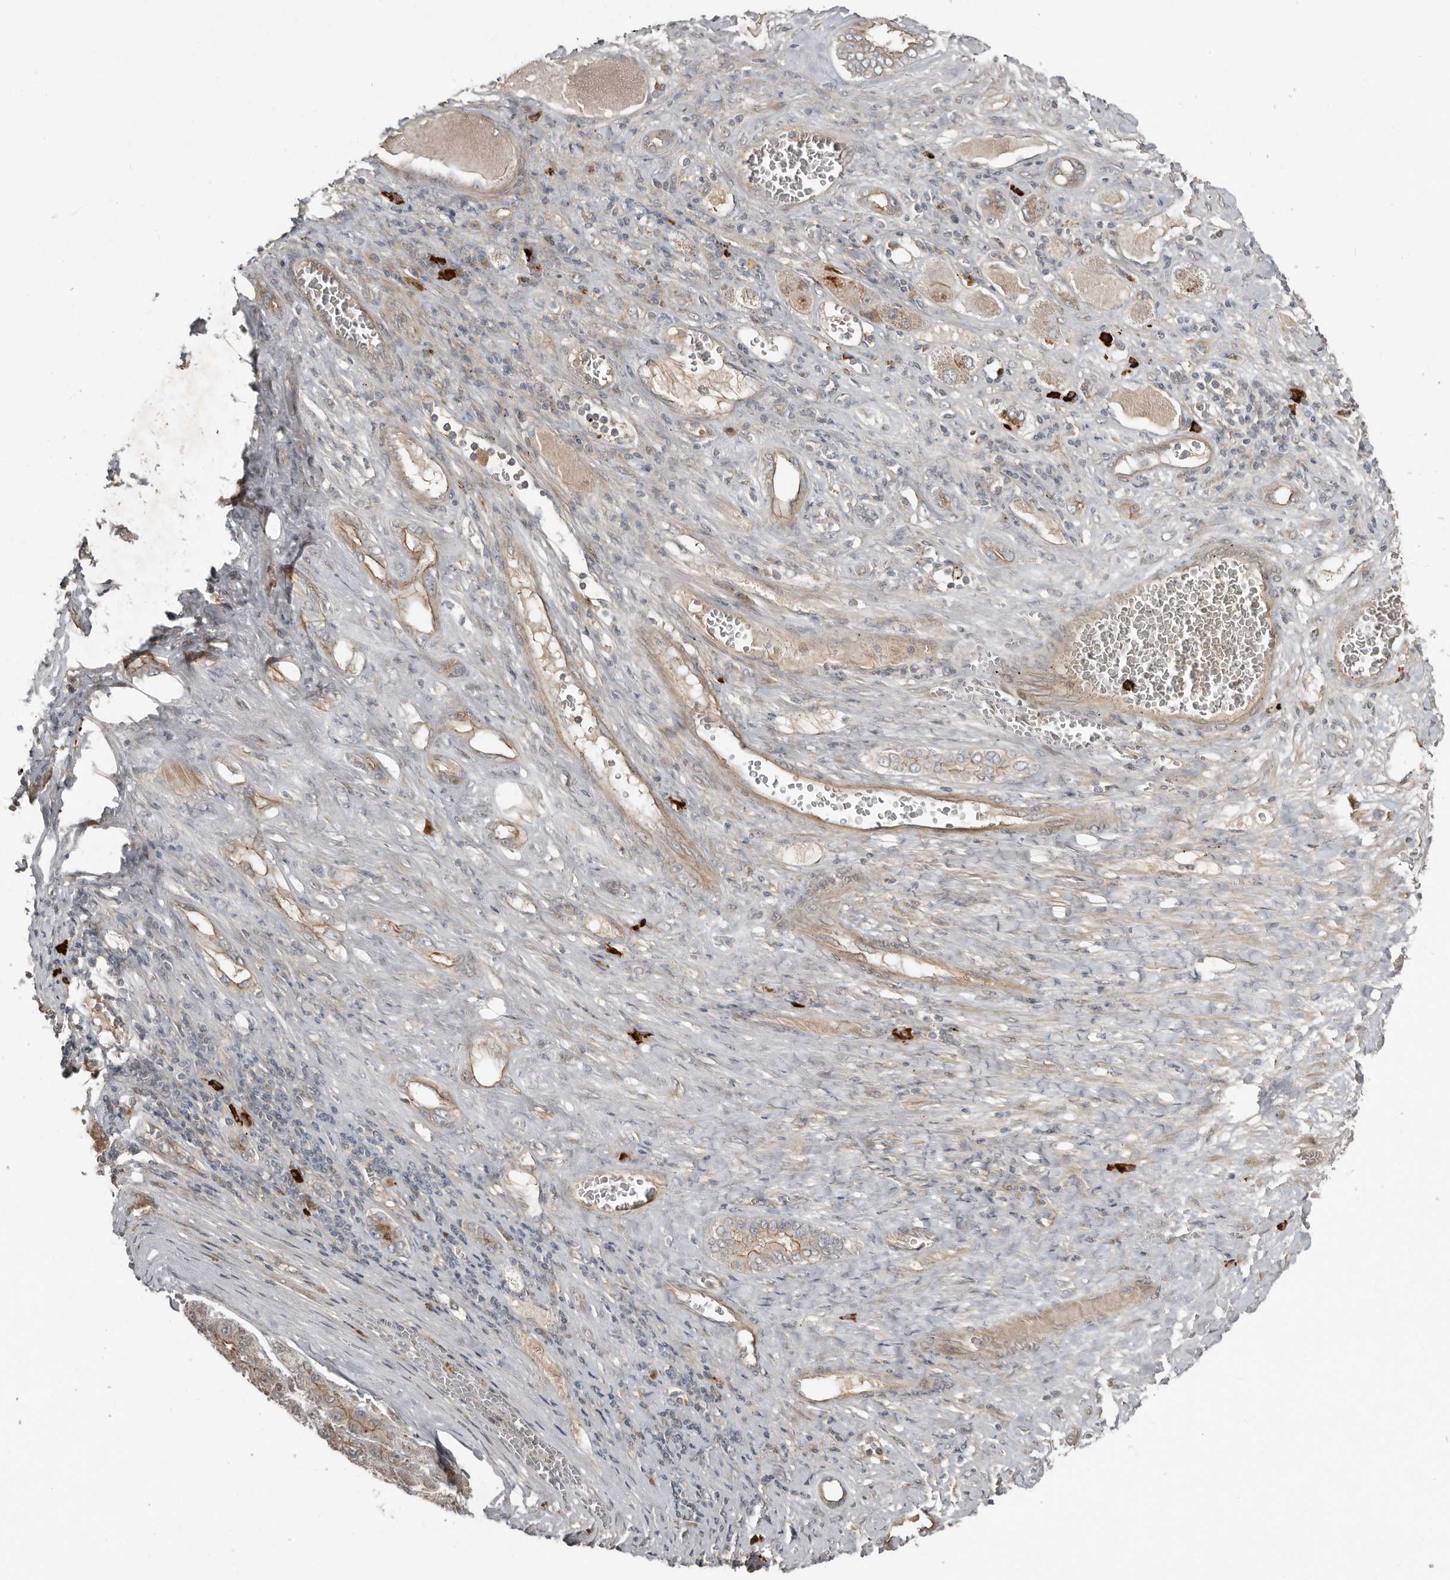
{"staining": {"intensity": "weak", "quantity": "25%-75%", "location": "cytoplasmic/membranous"}, "tissue": "liver cancer", "cell_type": "Tumor cells", "image_type": "cancer", "snomed": [{"axis": "morphology", "description": "Carcinoma, Hepatocellular, NOS"}, {"axis": "topography", "description": "Liver"}], "caption": "Protein expression analysis of liver hepatocellular carcinoma shows weak cytoplasmic/membranous staining in about 25%-75% of tumor cells.", "gene": "TEAD3", "patient": {"sex": "female", "age": 73}}